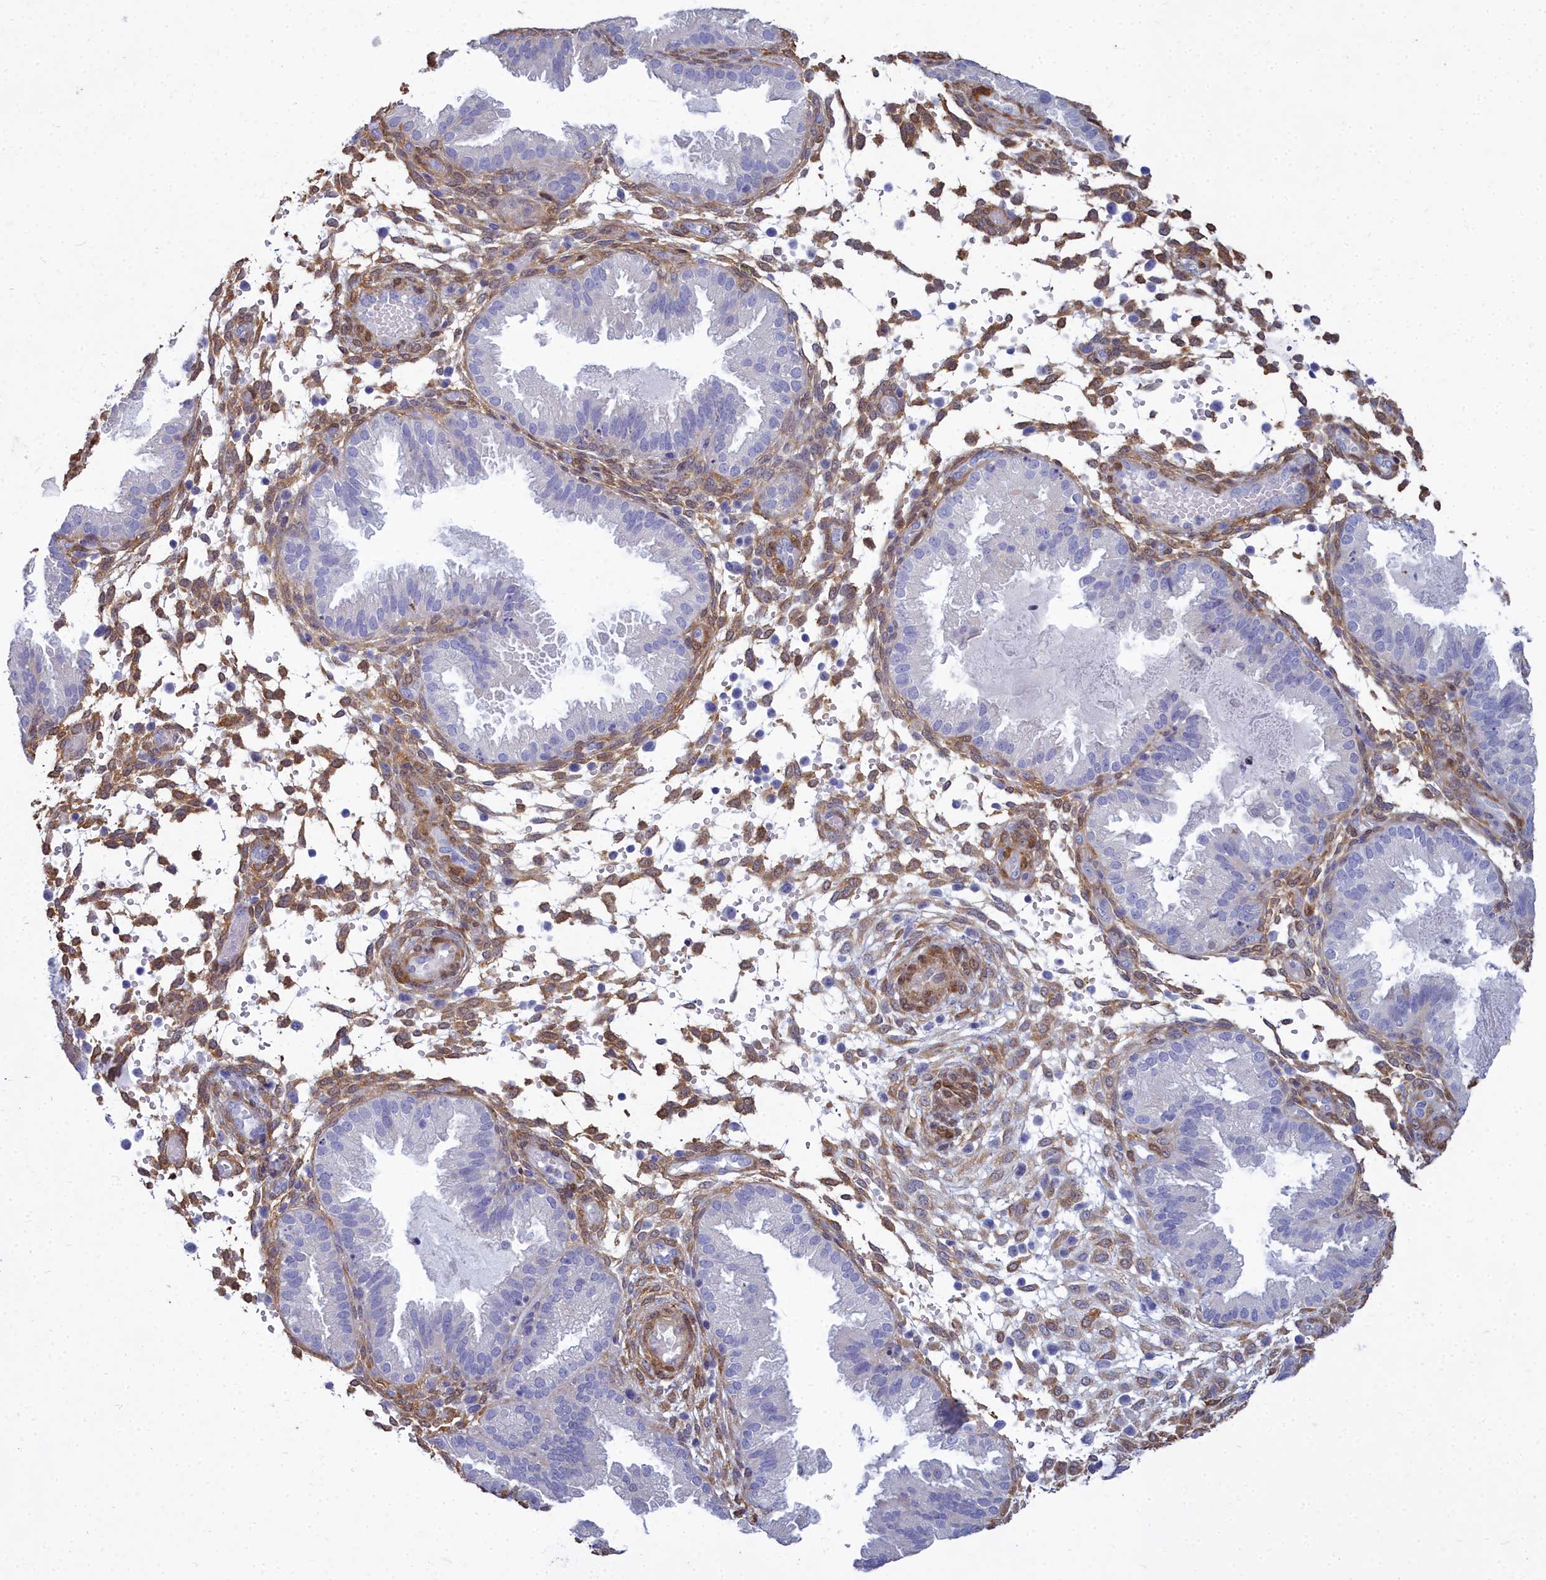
{"staining": {"intensity": "moderate", "quantity": "<25%", "location": "cytoplasmic/membranous"}, "tissue": "endometrium", "cell_type": "Cells in endometrial stroma", "image_type": "normal", "snomed": [{"axis": "morphology", "description": "Normal tissue, NOS"}, {"axis": "topography", "description": "Endometrium"}], "caption": "Moderate cytoplasmic/membranous staining for a protein is identified in approximately <25% of cells in endometrial stroma of unremarkable endometrium using immunohistochemistry.", "gene": "PPP1R14A", "patient": {"sex": "female", "age": 33}}